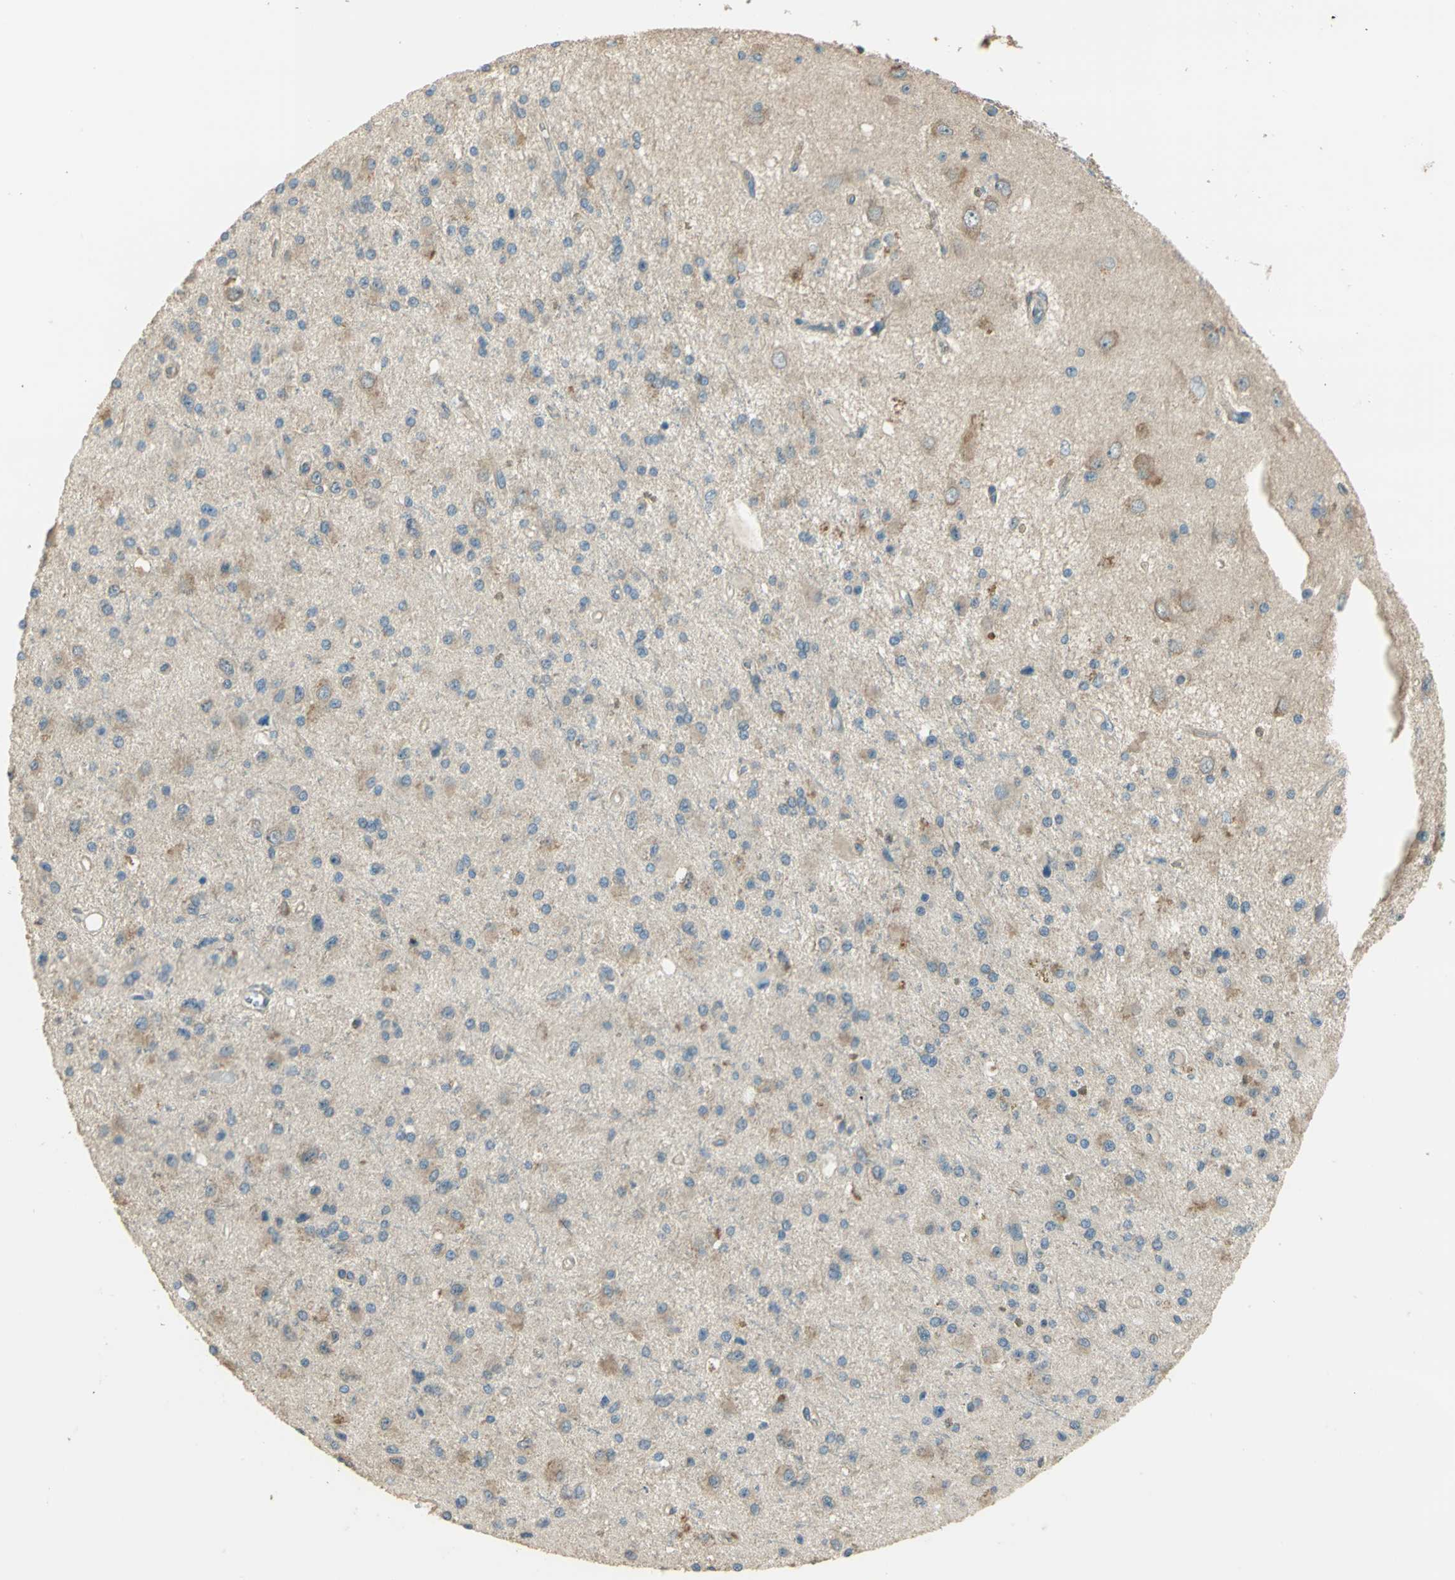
{"staining": {"intensity": "moderate", "quantity": "25%-75%", "location": "cytoplasmic/membranous"}, "tissue": "glioma", "cell_type": "Tumor cells", "image_type": "cancer", "snomed": [{"axis": "morphology", "description": "Glioma, malignant, Low grade"}, {"axis": "topography", "description": "Brain"}], "caption": "Glioma stained with a protein marker shows moderate staining in tumor cells.", "gene": "SHC2", "patient": {"sex": "male", "age": 58}}